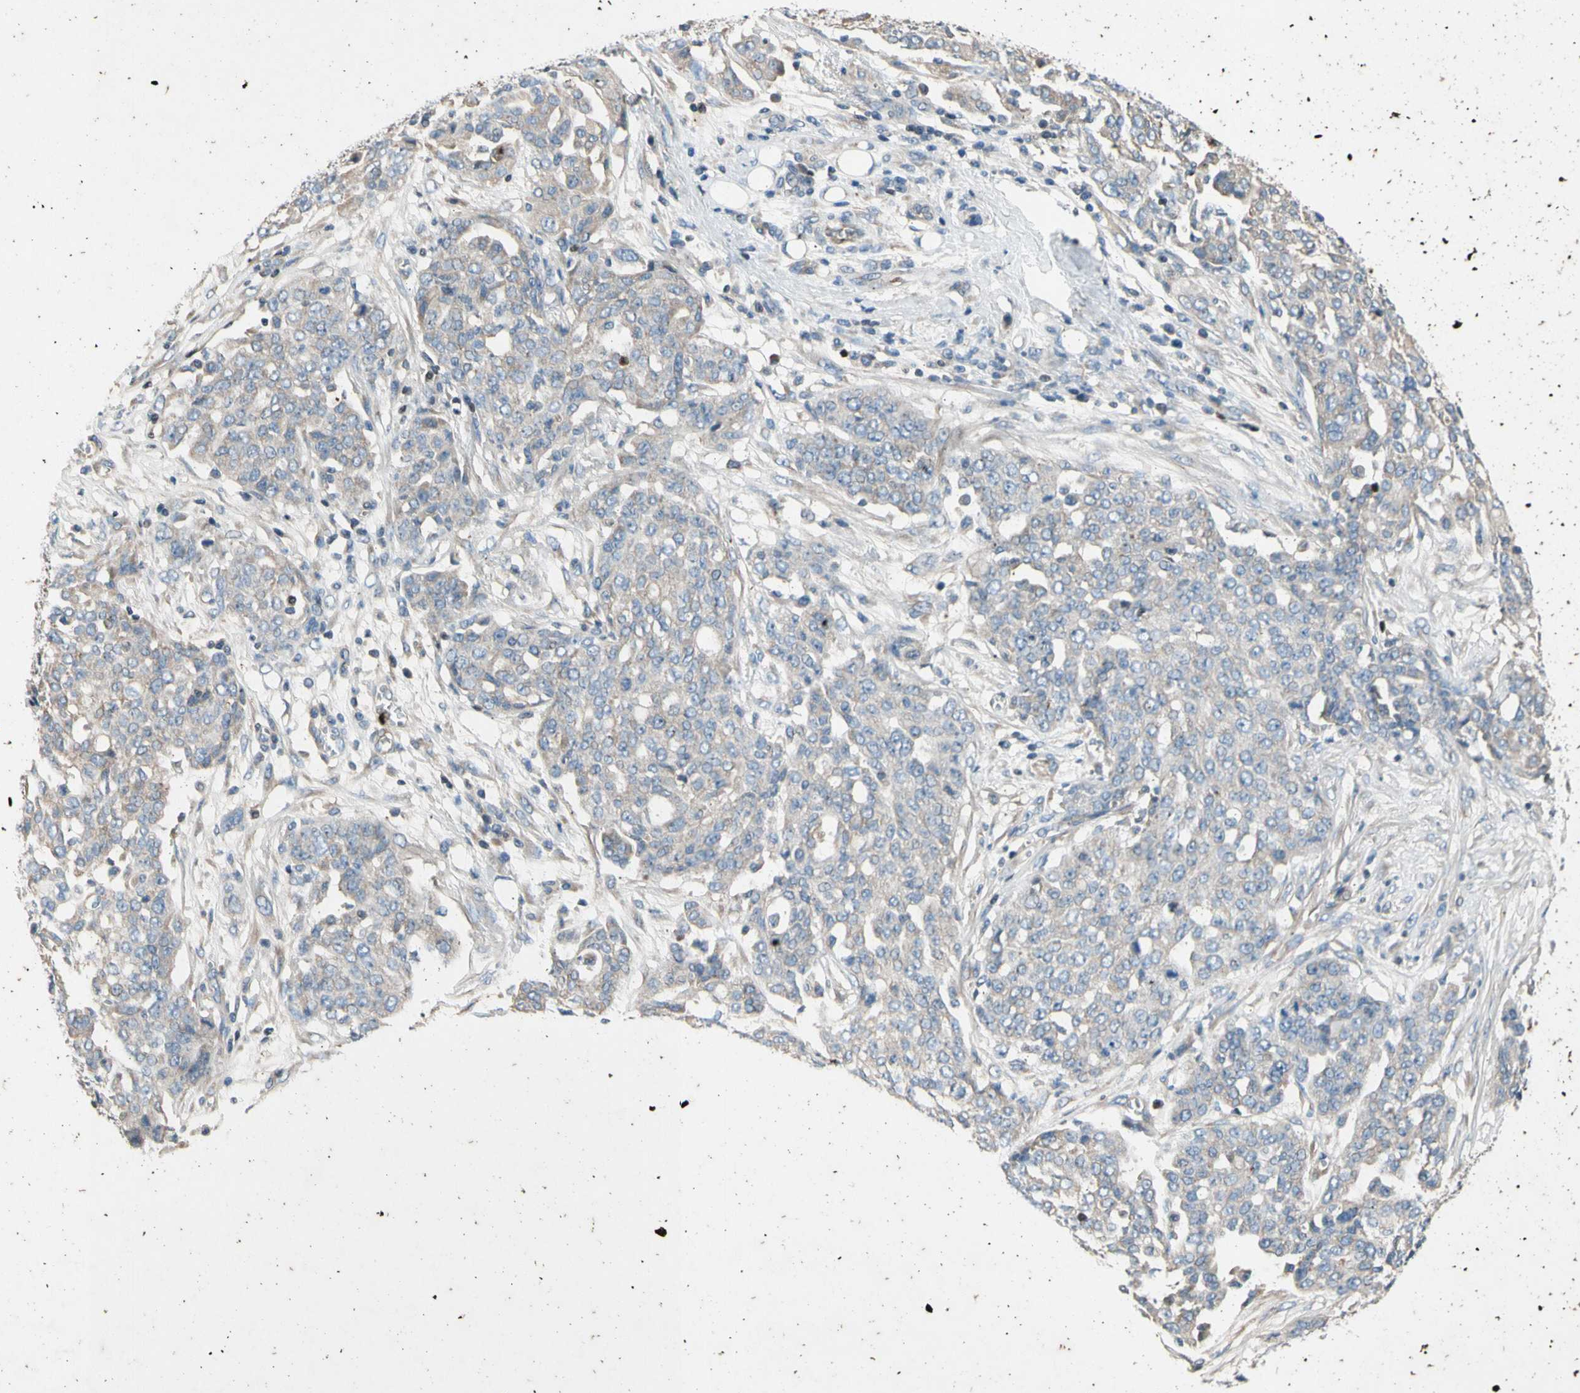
{"staining": {"intensity": "weak", "quantity": ">75%", "location": "cytoplasmic/membranous"}, "tissue": "ovarian cancer", "cell_type": "Tumor cells", "image_type": "cancer", "snomed": [{"axis": "morphology", "description": "Cystadenocarcinoma, serous, NOS"}, {"axis": "topography", "description": "Soft tissue"}, {"axis": "topography", "description": "Ovary"}], "caption": "Human ovarian cancer stained with a protein marker displays weak staining in tumor cells.", "gene": "TBX21", "patient": {"sex": "female", "age": 57}}